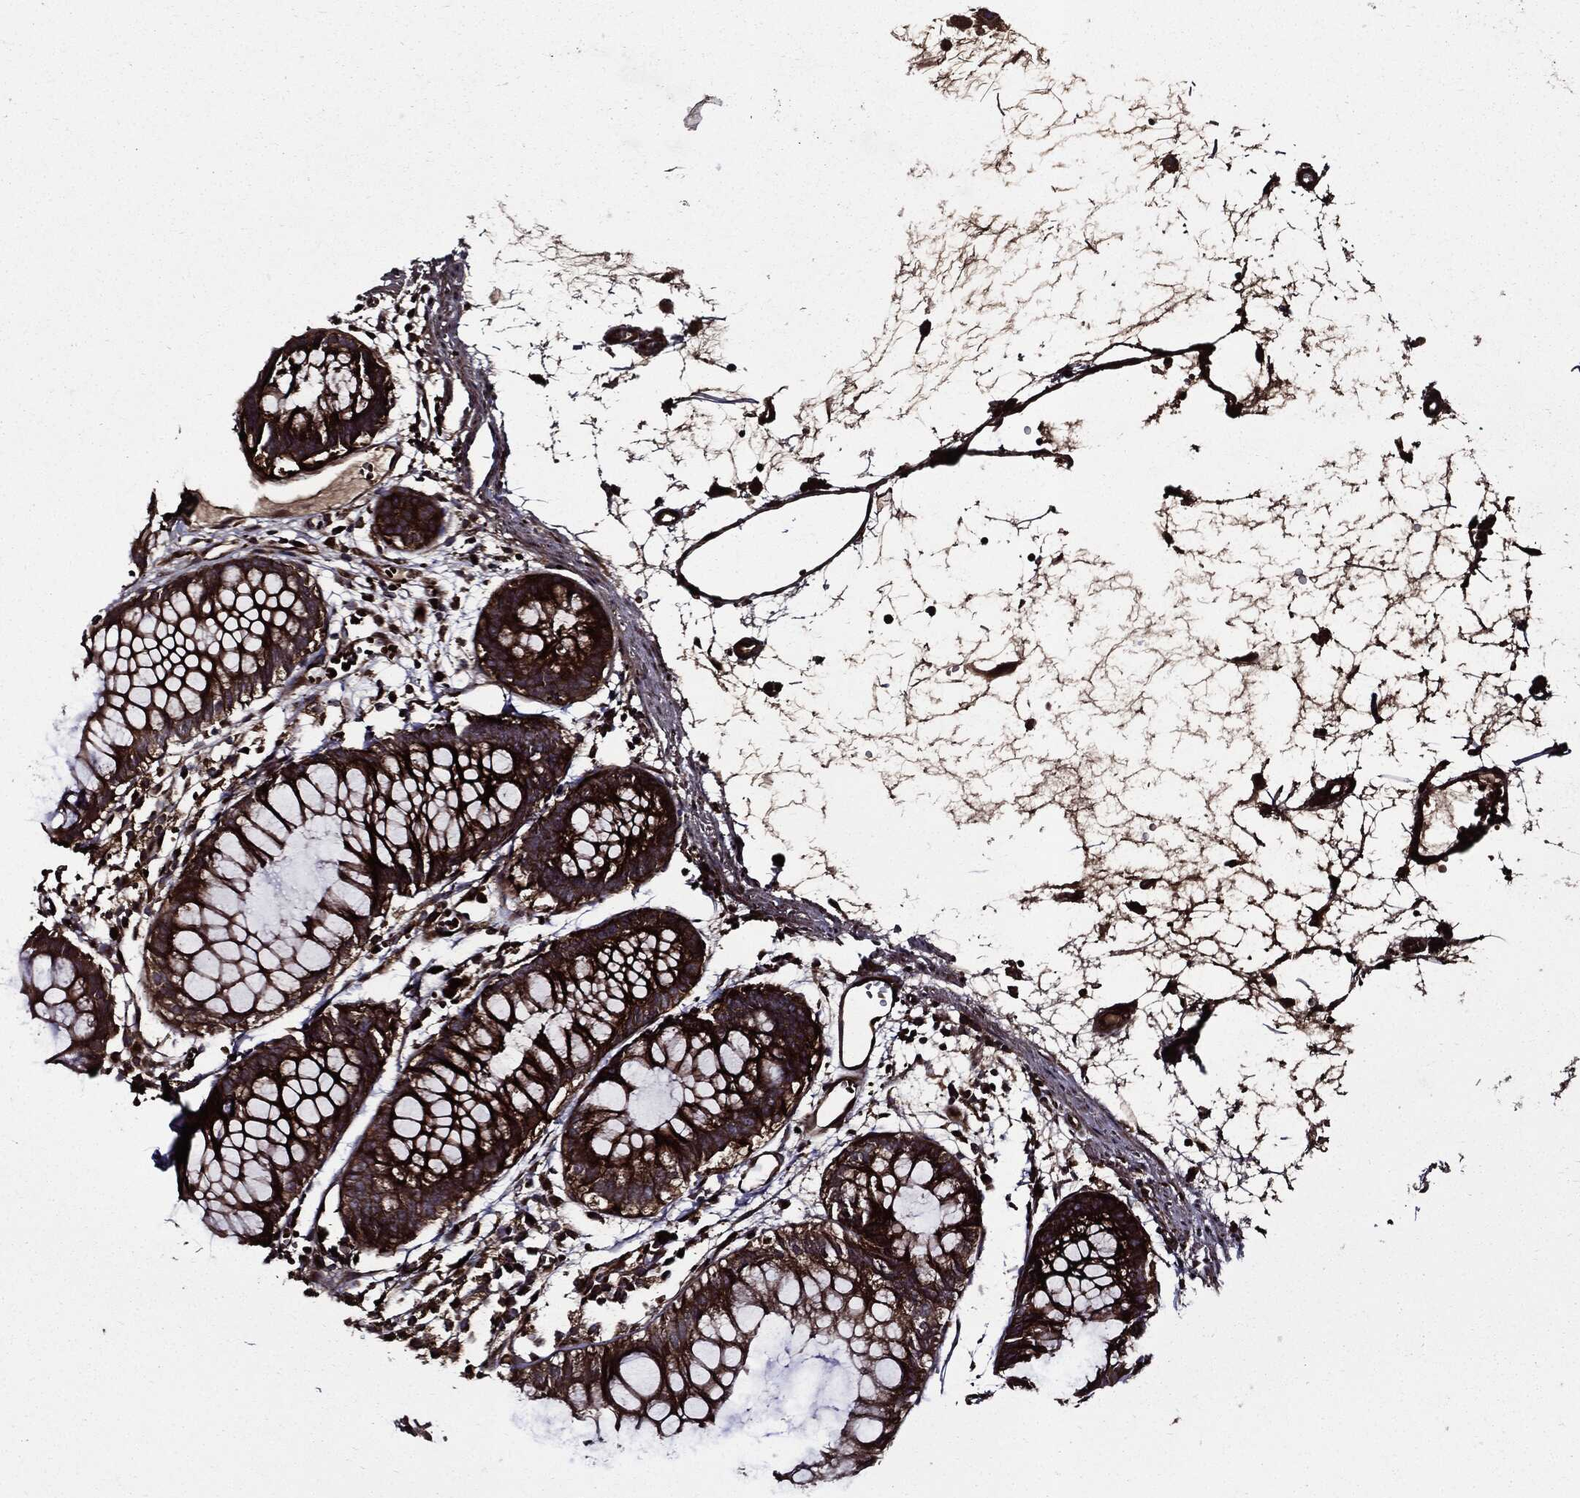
{"staining": {"intensity": "strong", "quantity": "<25%", "location": "cytoplasmic/membranous"}, "tissue": "colon", "cell_type": "Endothelial cells", "image_type": "normal", "snomed": [{"axis": "morphology", "description": "Normal tissue, NOS"}, {"axis": "morphology", "description": "Adenocarcinoma, NOS"}, {"axis": "topography", "description": "Colon"}], "caption": "Unremarkable colon displays strong cytoplasmic/membranous staining in about <25% of endothelial cells.", "gene": "HTT", "patient": {"sex": "male", "age": 65}}